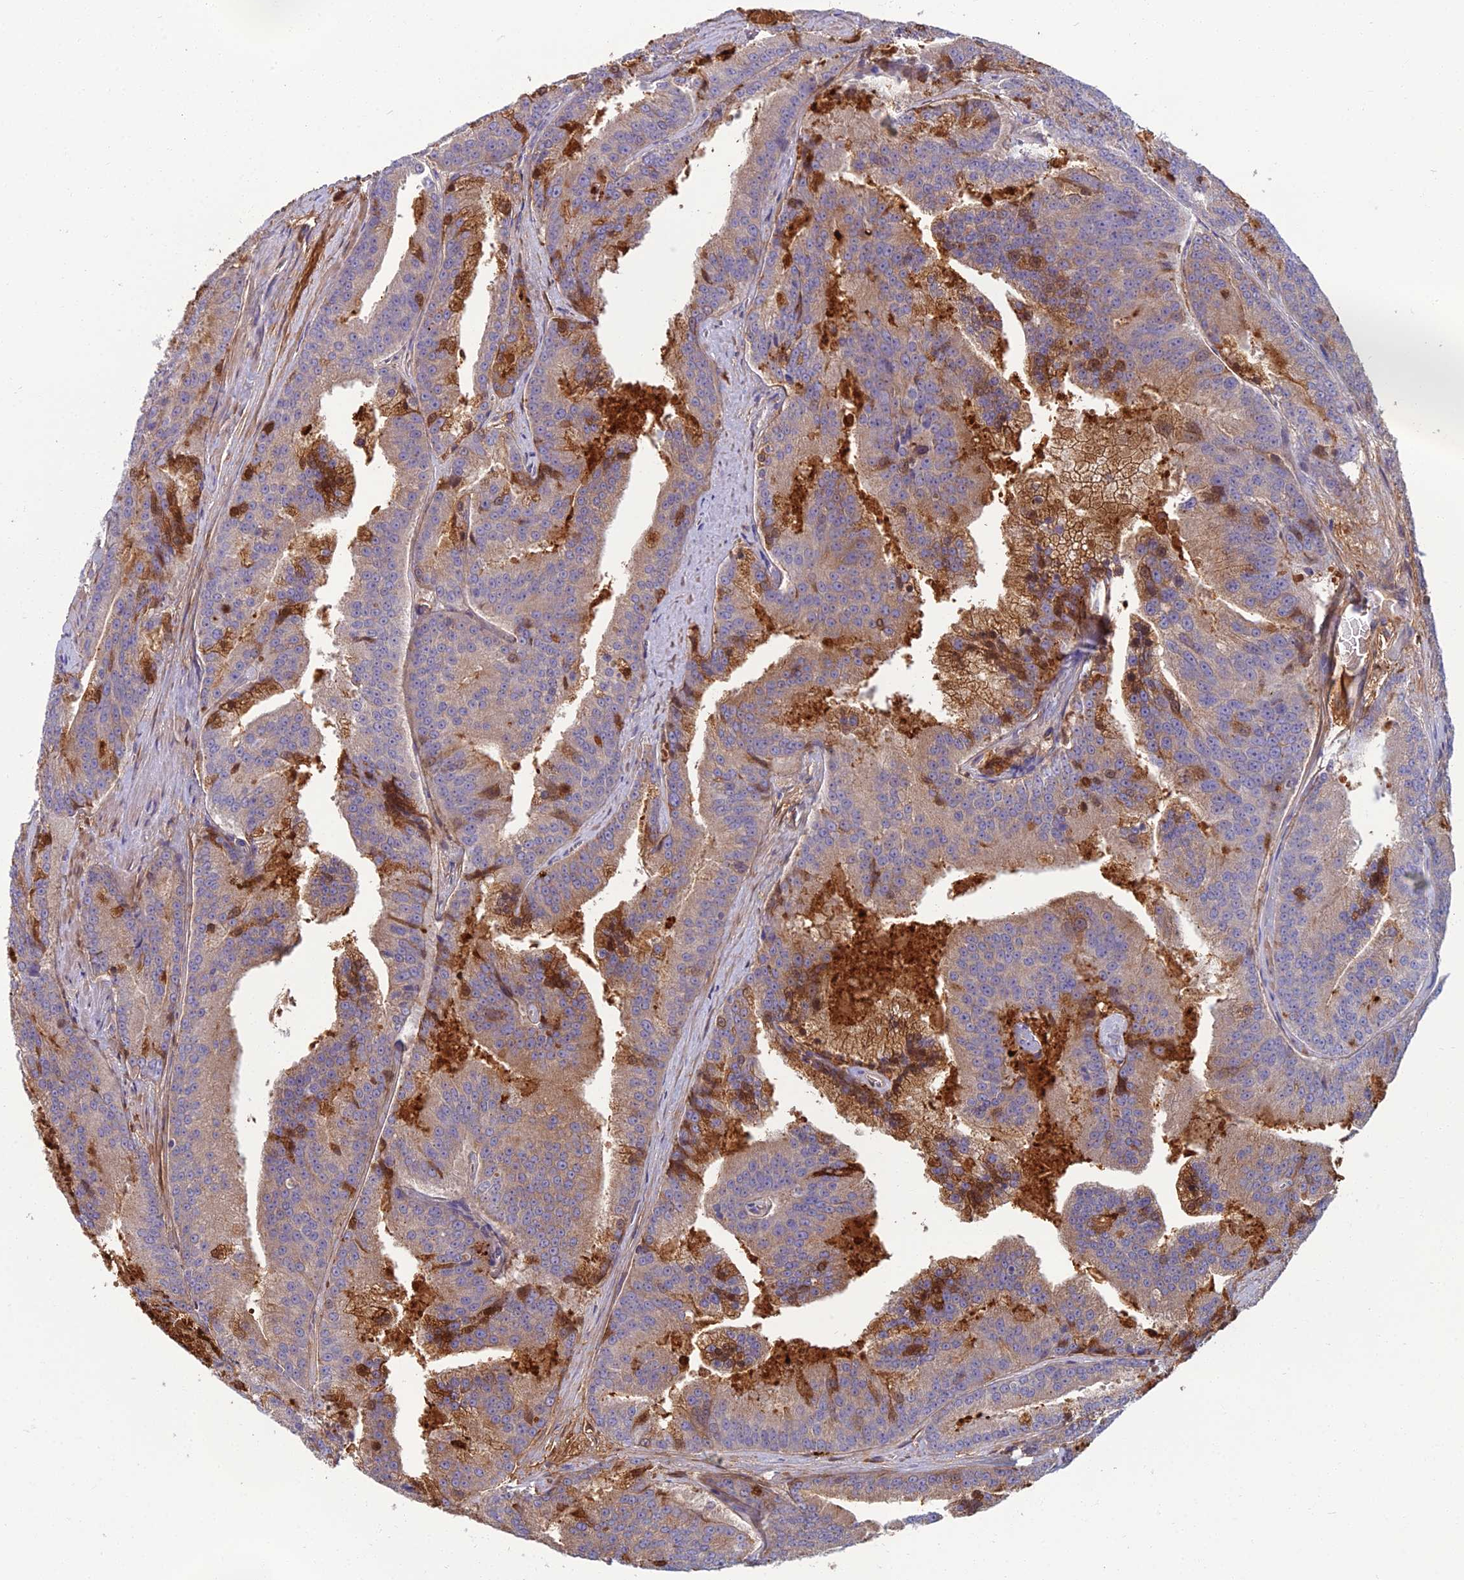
{"staining": {"intensity": "weak", "quantity": "<25%", "location": "cytoplasmic/membranous"}, "tissue": "prostate cancer", "cell_type": "Tumor cells", "image_type": "cancer", "snomed": [{"axis": "morphology", "description": "Adenocarcinoma, High grade"}, {"axis": "topography", "description": "Prostate"}], "caption": "Tumor cells show no significant staining in prostate adenocarcinoma (high-grade). Nuclei are stained in blue.", "gene": "SPTLC3", "patient": {"sex": "male", "age": 61}}